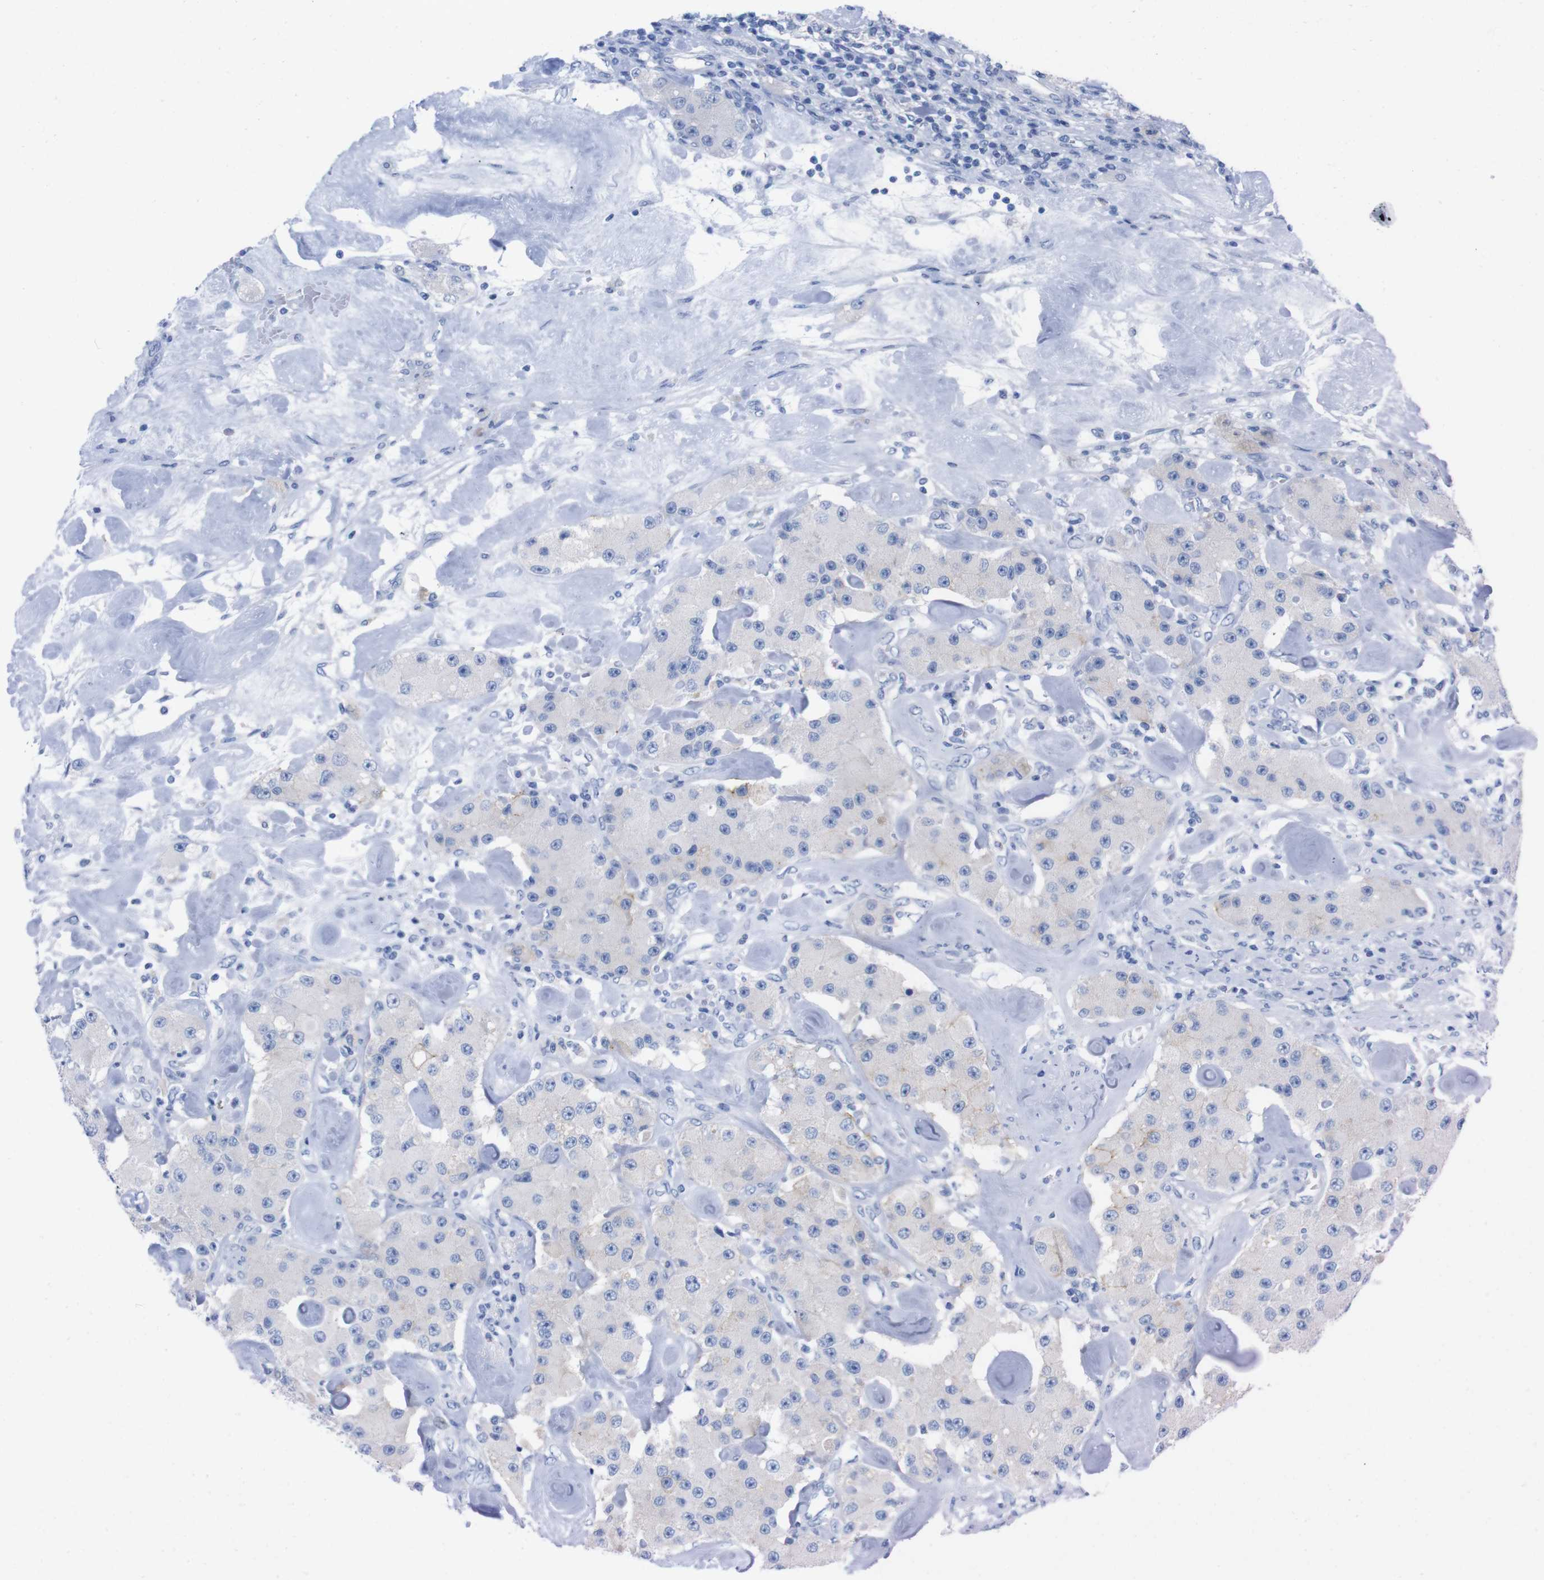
{"staining": {"intensity": "negative", "quantity": "none", "location": "none"}, "tissue": "carcinoid", "cell_type": "Tumor cells", "image_type": "cancer", "snomed": [{"axis": "morphology", "description": "Carcinoid, malignant, NOS"}, {"axis": "topography", "description": "Pancreas"}], "caption": "DAB immunohistochemical staining of carcinoid (malignant) shows no significant staining in tumor cells. The staining is performed using DAB brown chromogen with nuclei counter-stained in using hematoxylin.", "gene": "TMEM243", "patient": {"sex": "male", "age": 41}}